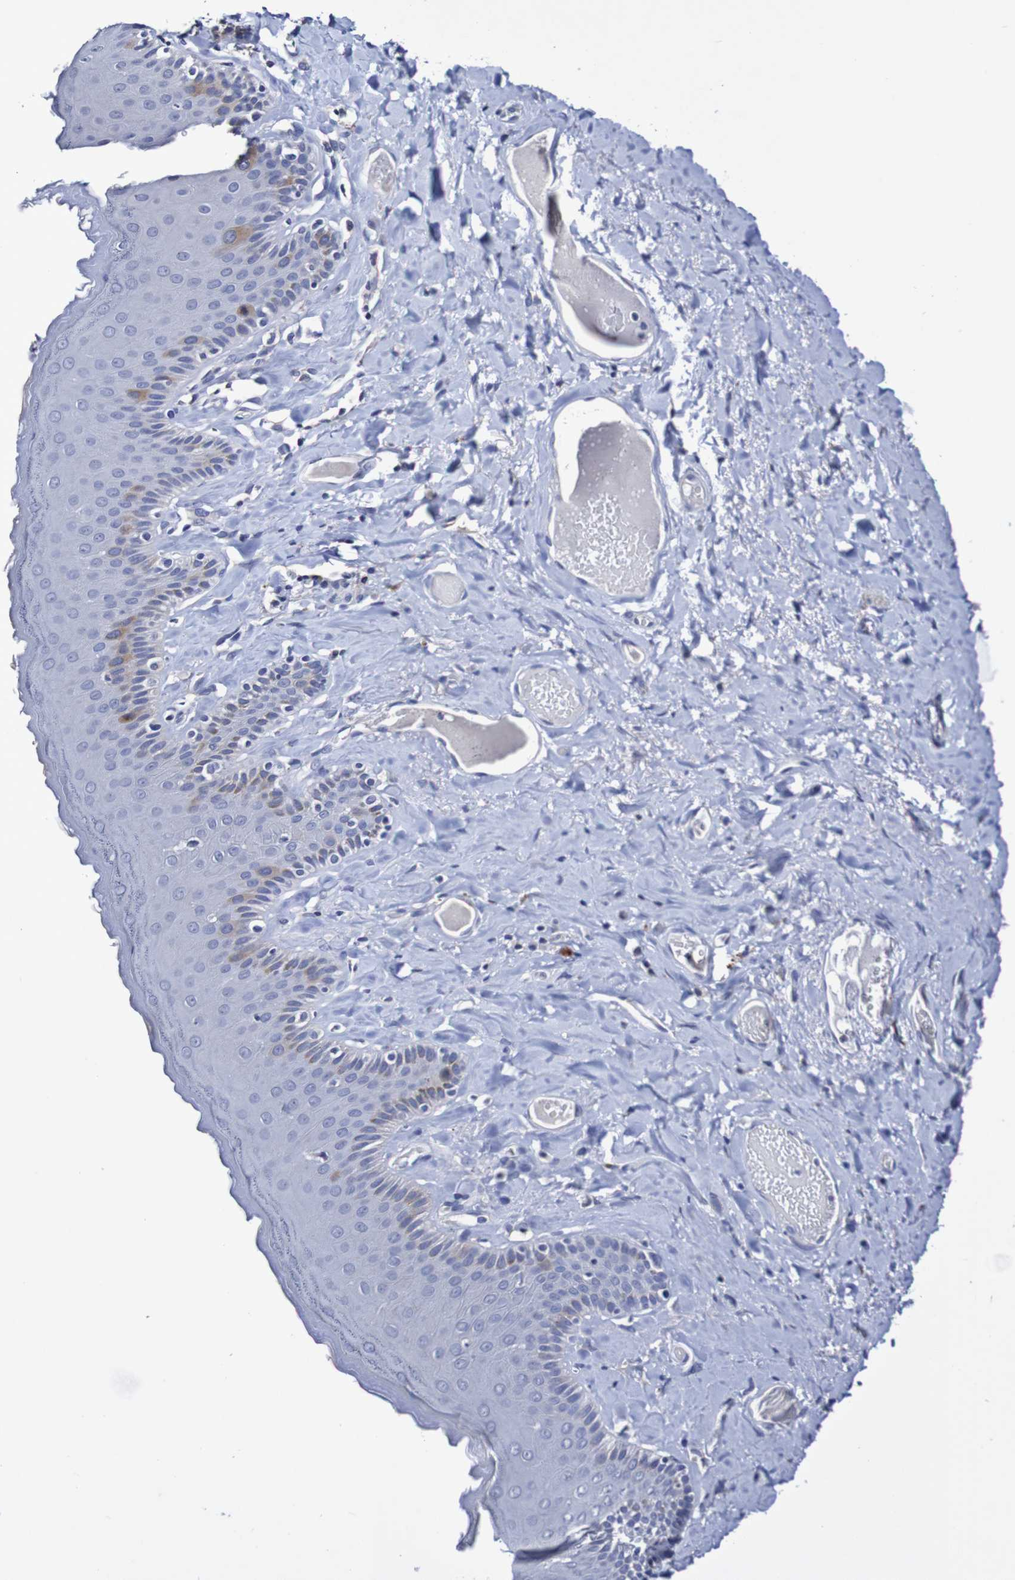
{"staining": {"intensity": "negative", "quantity": "none", "location": "none"}, "tissue": "skin", "cell_type": "Epidermal cells", "image_type": "normal", "snomed": [{"axis": "morphology", "description": "Normal tissue, NOS"}, {"axis": "topography", "description": "Anal"}], "caption": "This is a image of immunohistochemistry (IHC) staining of normal skin, which shows no expression in epidermal cells.", "gene": "ACVR1C", "patient": {"sex": "male", "age": 69}}